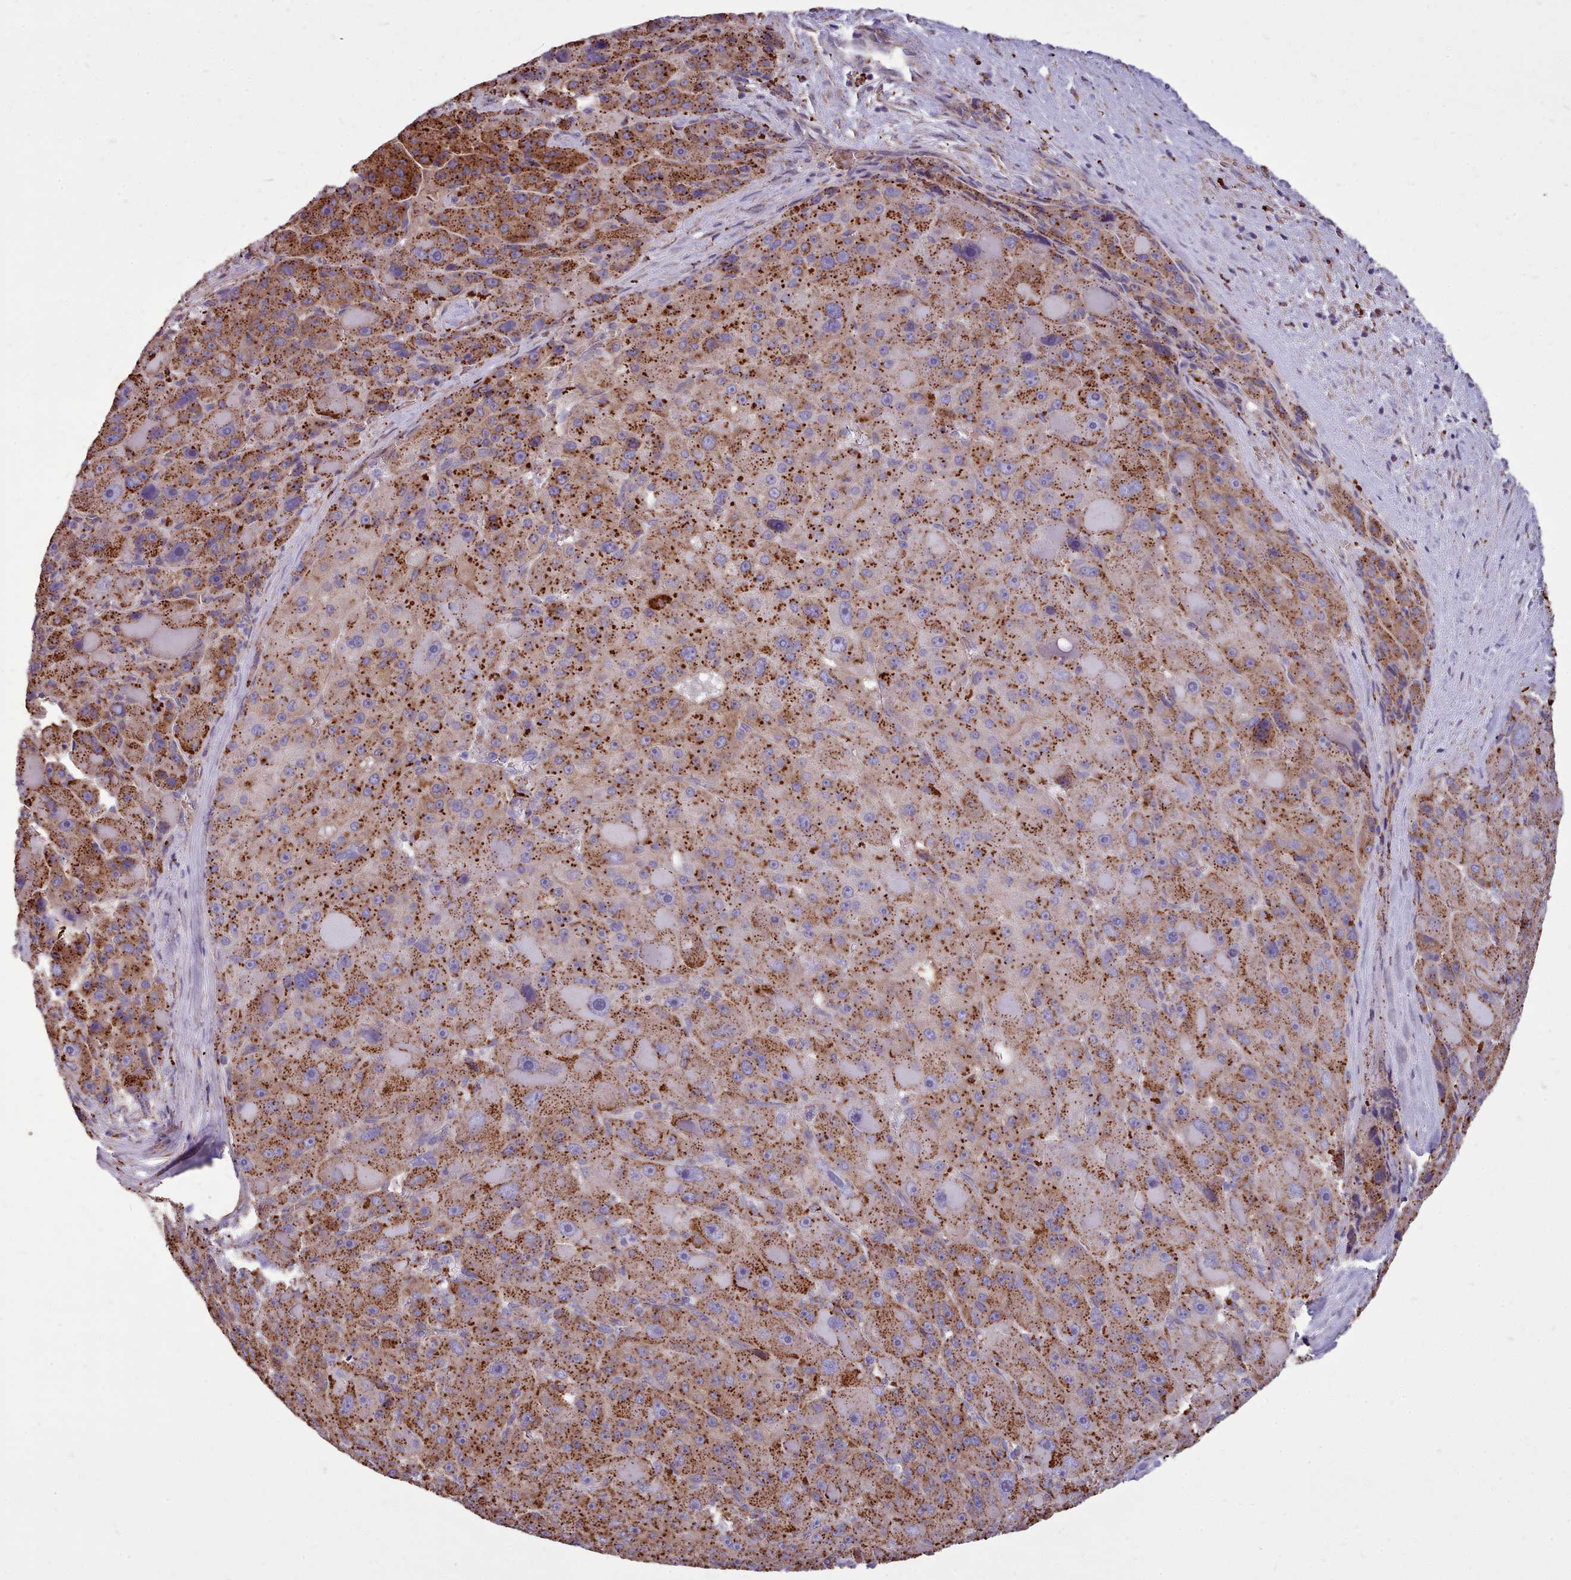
{"staining": {"intensity": "moderate", "quantity": ">75%", "location": "cytoplasmic/membranous"}, "tissue": "liver cancer", "cell_type": "Tumor cells", "image_type": "cancer", "snomed": [{"axis": "morphology", "description": "Carcinoma, Hepatocellular, NOS"}, {"axis": "topography", "description": "Liver"}], "caption": "Protein expression analysis of liver cancer reveals moderate cytoplasmic/membranous staining in about >75% of tumor cells.", "gene": "PACSIN3", "patient": {"sex": "male", "age": 76}}